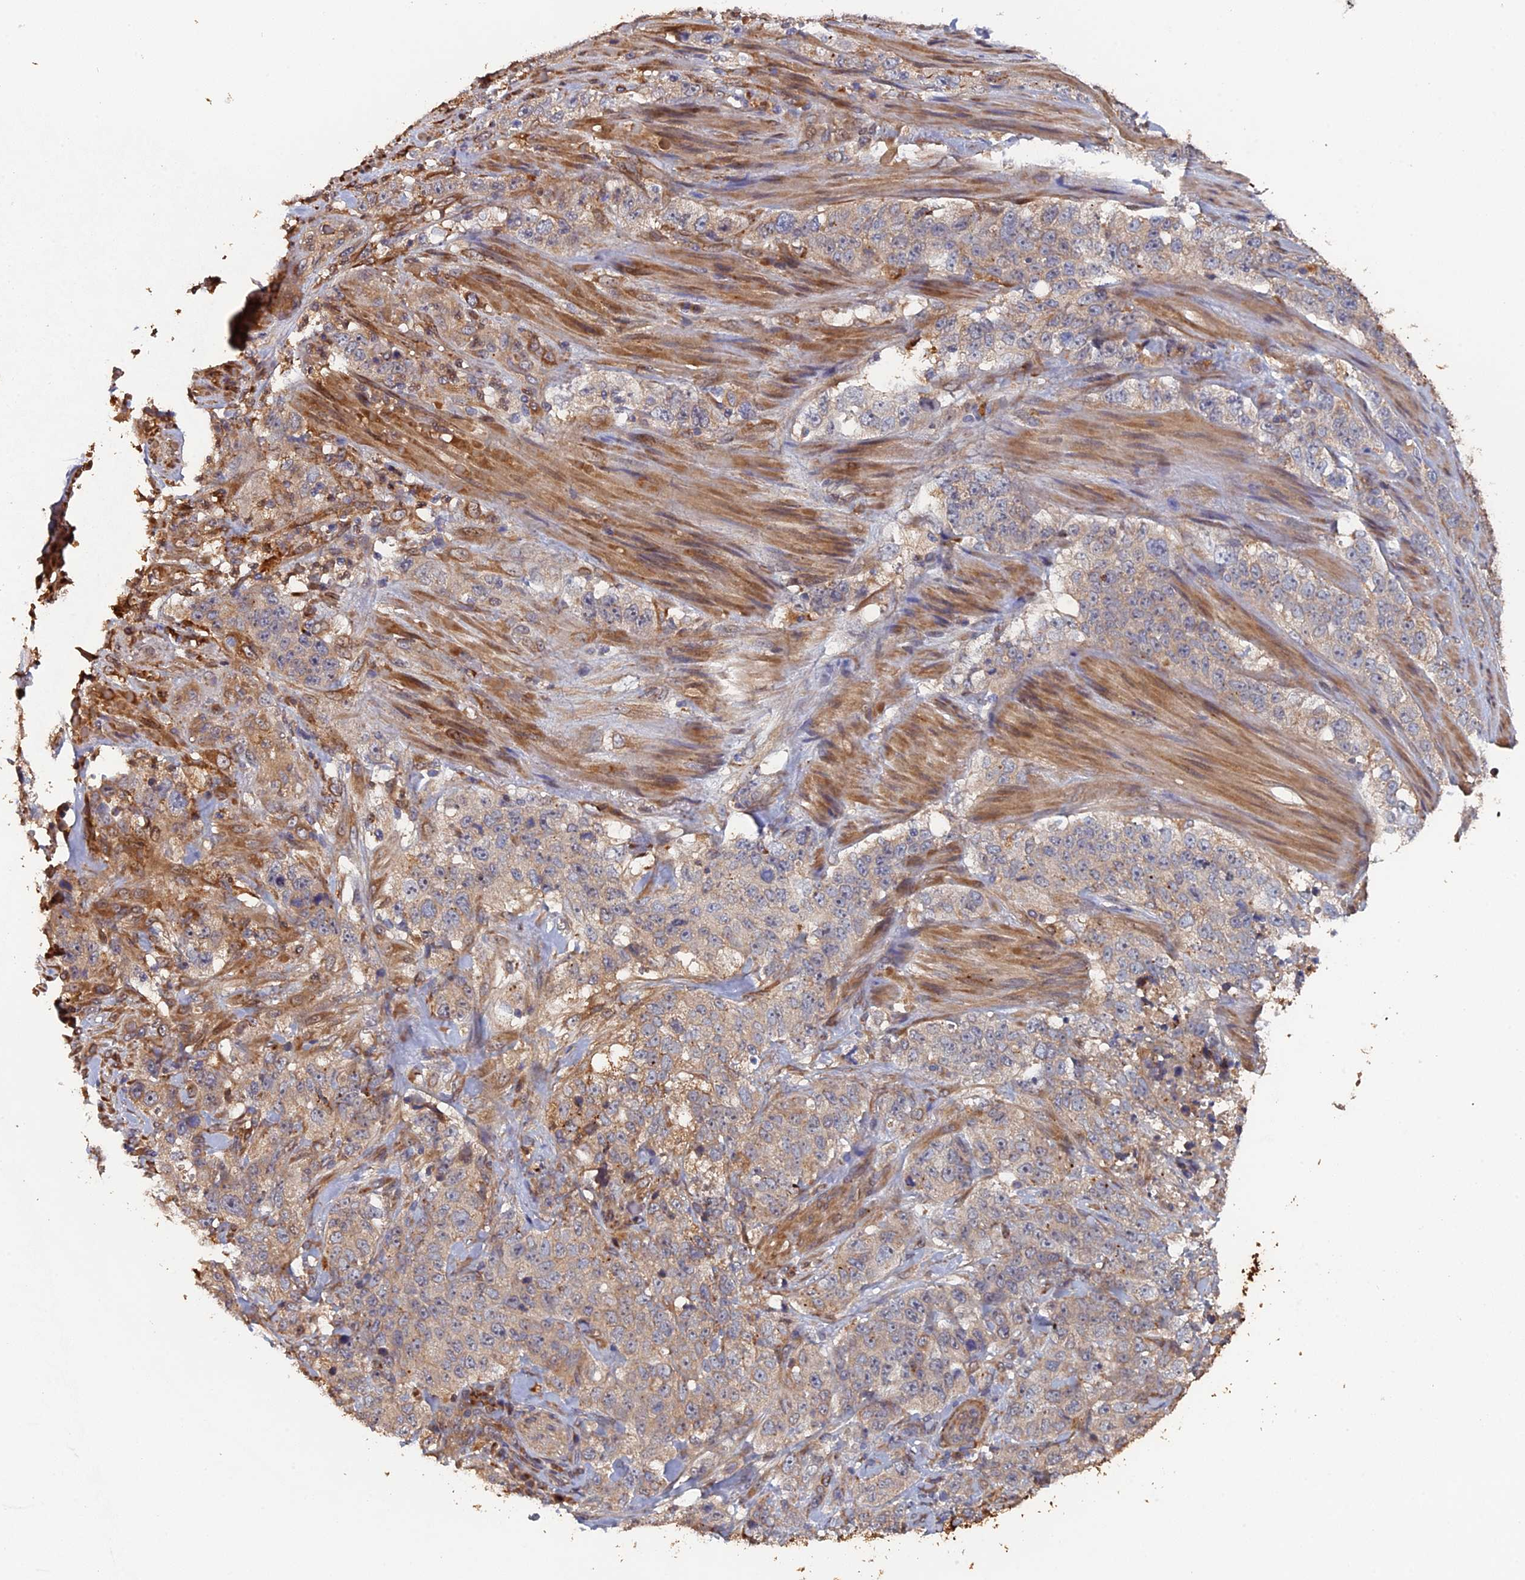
{"staining": {"intensity": "weak", "quantity": "25%-75%", "location": "cytoplasmic/membranous"}, "tissue": "stomach cancer", "cell_type": "Tumor cells", "image_type": "cancer", "snomed": [{"axis": "morphology", "description": "Adenocarcinoma, NOS"}, {"axis": "topography", "description": "Stomach"}], "caption": "Adenocarcinoma (stomach) stained for a protein reveals weak cytoplasmic/membranous positivity in tumor cells.", "gene": "VPS37C", "patient": {"sex": "male", "age": 48}}